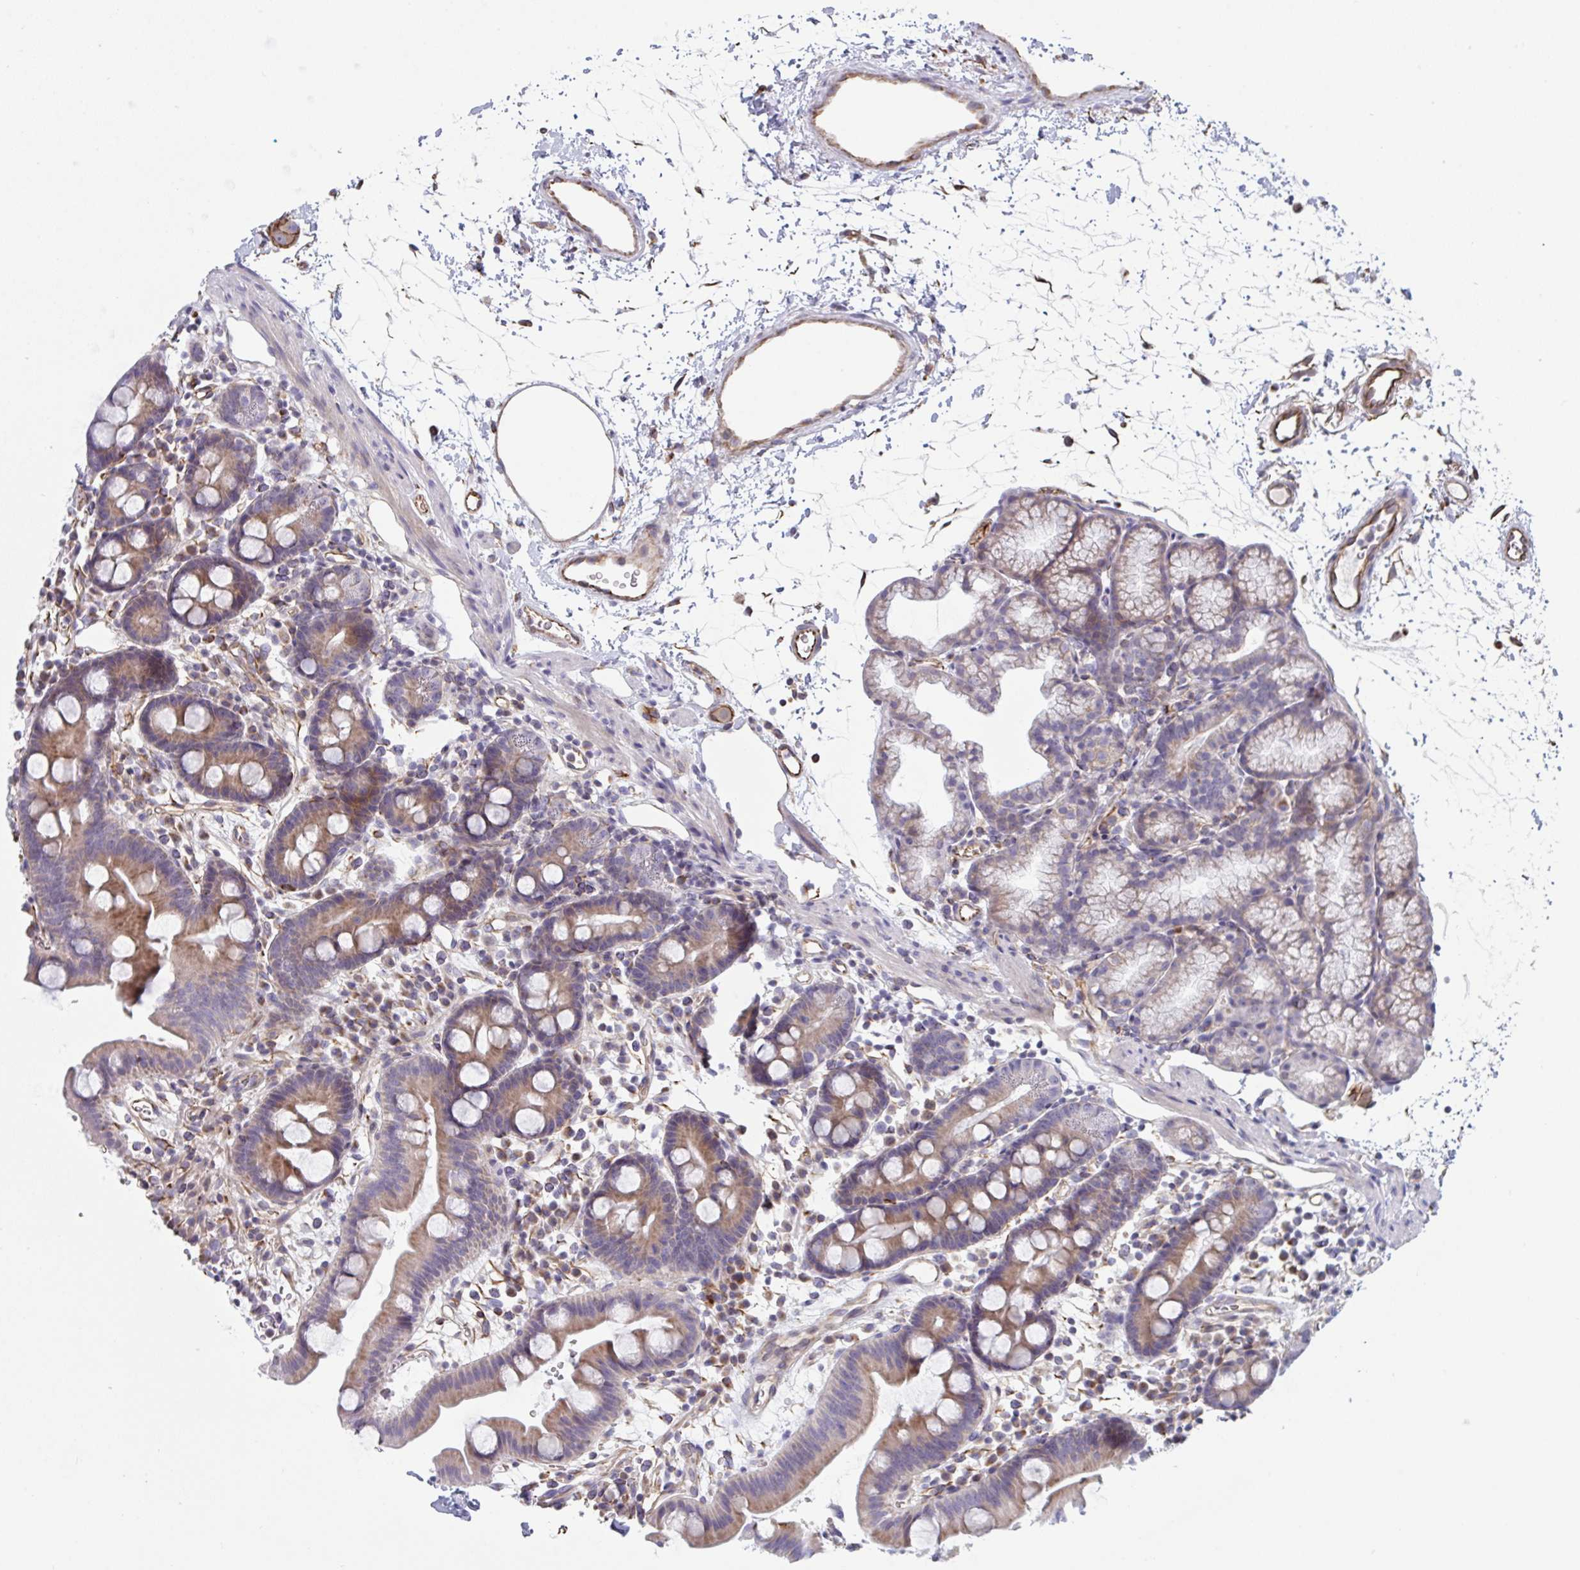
{"staining": {"intensity": "moderate", "quantity": "25%-75%", "location": "cytoplasmic/membranous"}, "tissue": "duodenum", "cell_type": "Glandular cells", "image_type": "normal", "snomed": [{"axis": "morphology", "description": "Normal tissue, NOS"}, {"axis": "topography", "description": "Duodenum"}], "caption": "DAB immunohistochemical staining of benign human duodenum displays moderate cytoplasmic/membranous protein staining in approximately 25%-75% of glandular cells.", "gene": "DCBLD1", "patient": {"sex": "male", "age": 59}}